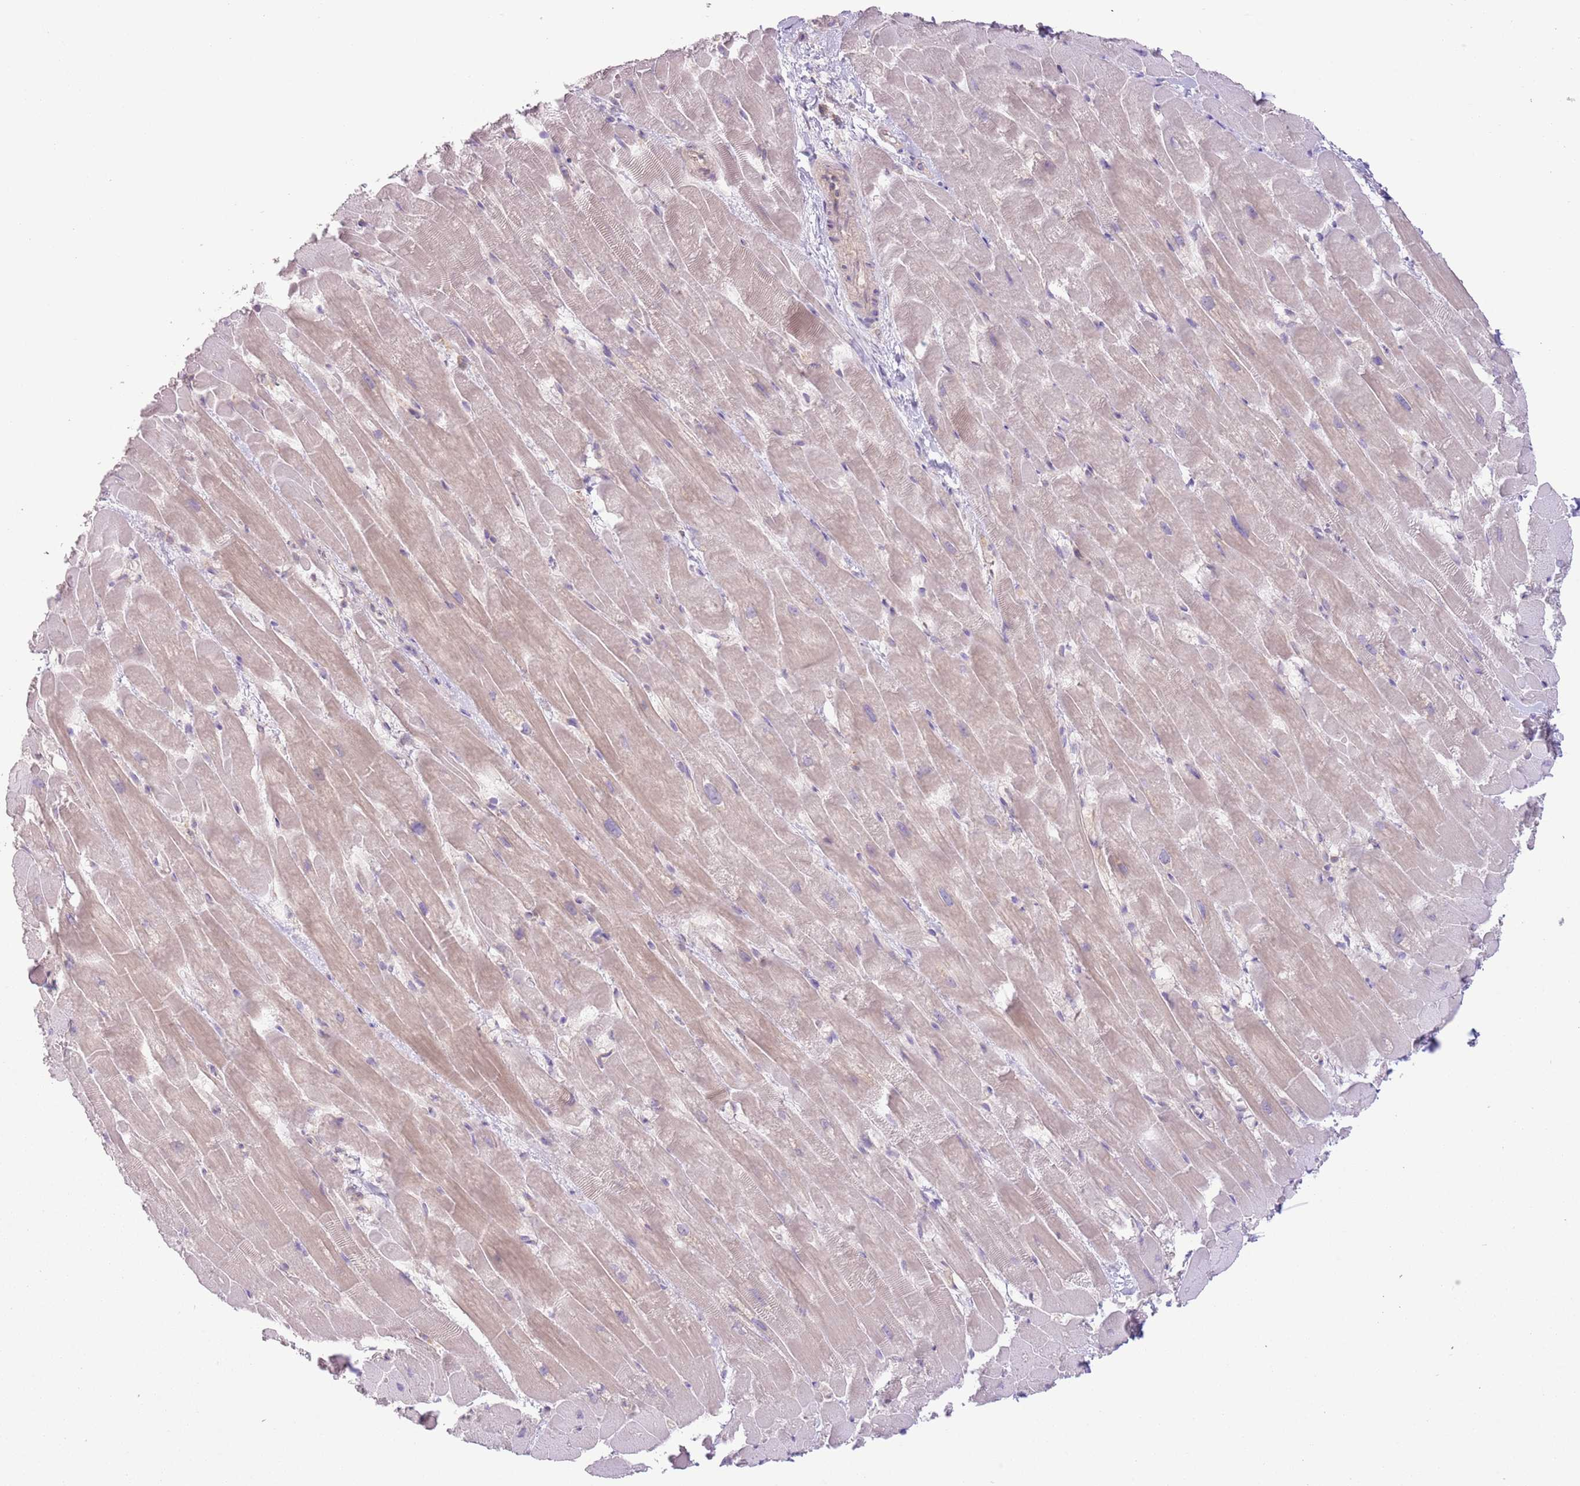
{"staining": {"intensity": "weak", "quantity": "<25%", "location": "cytoplasmic/membranous"}, "tissue": "heart muscle", "cell_type": "Cardiomyocytes", "image_type": "normal", "snomed": [{"axis": "morphology", "description": "Normal tissue, NOS"}, {"axis": "topography", "description": "Heart"}], "caption": "Immunohistochemistry histopathology image of unremarkable heart muscle stained for a protein (brown), which reveals no expression in cardiomyocytes. (DAB immunohistochemistry (IHC), high magnification).", "gene": "COPE", "patient": {"sex": "male", "age": 37}}